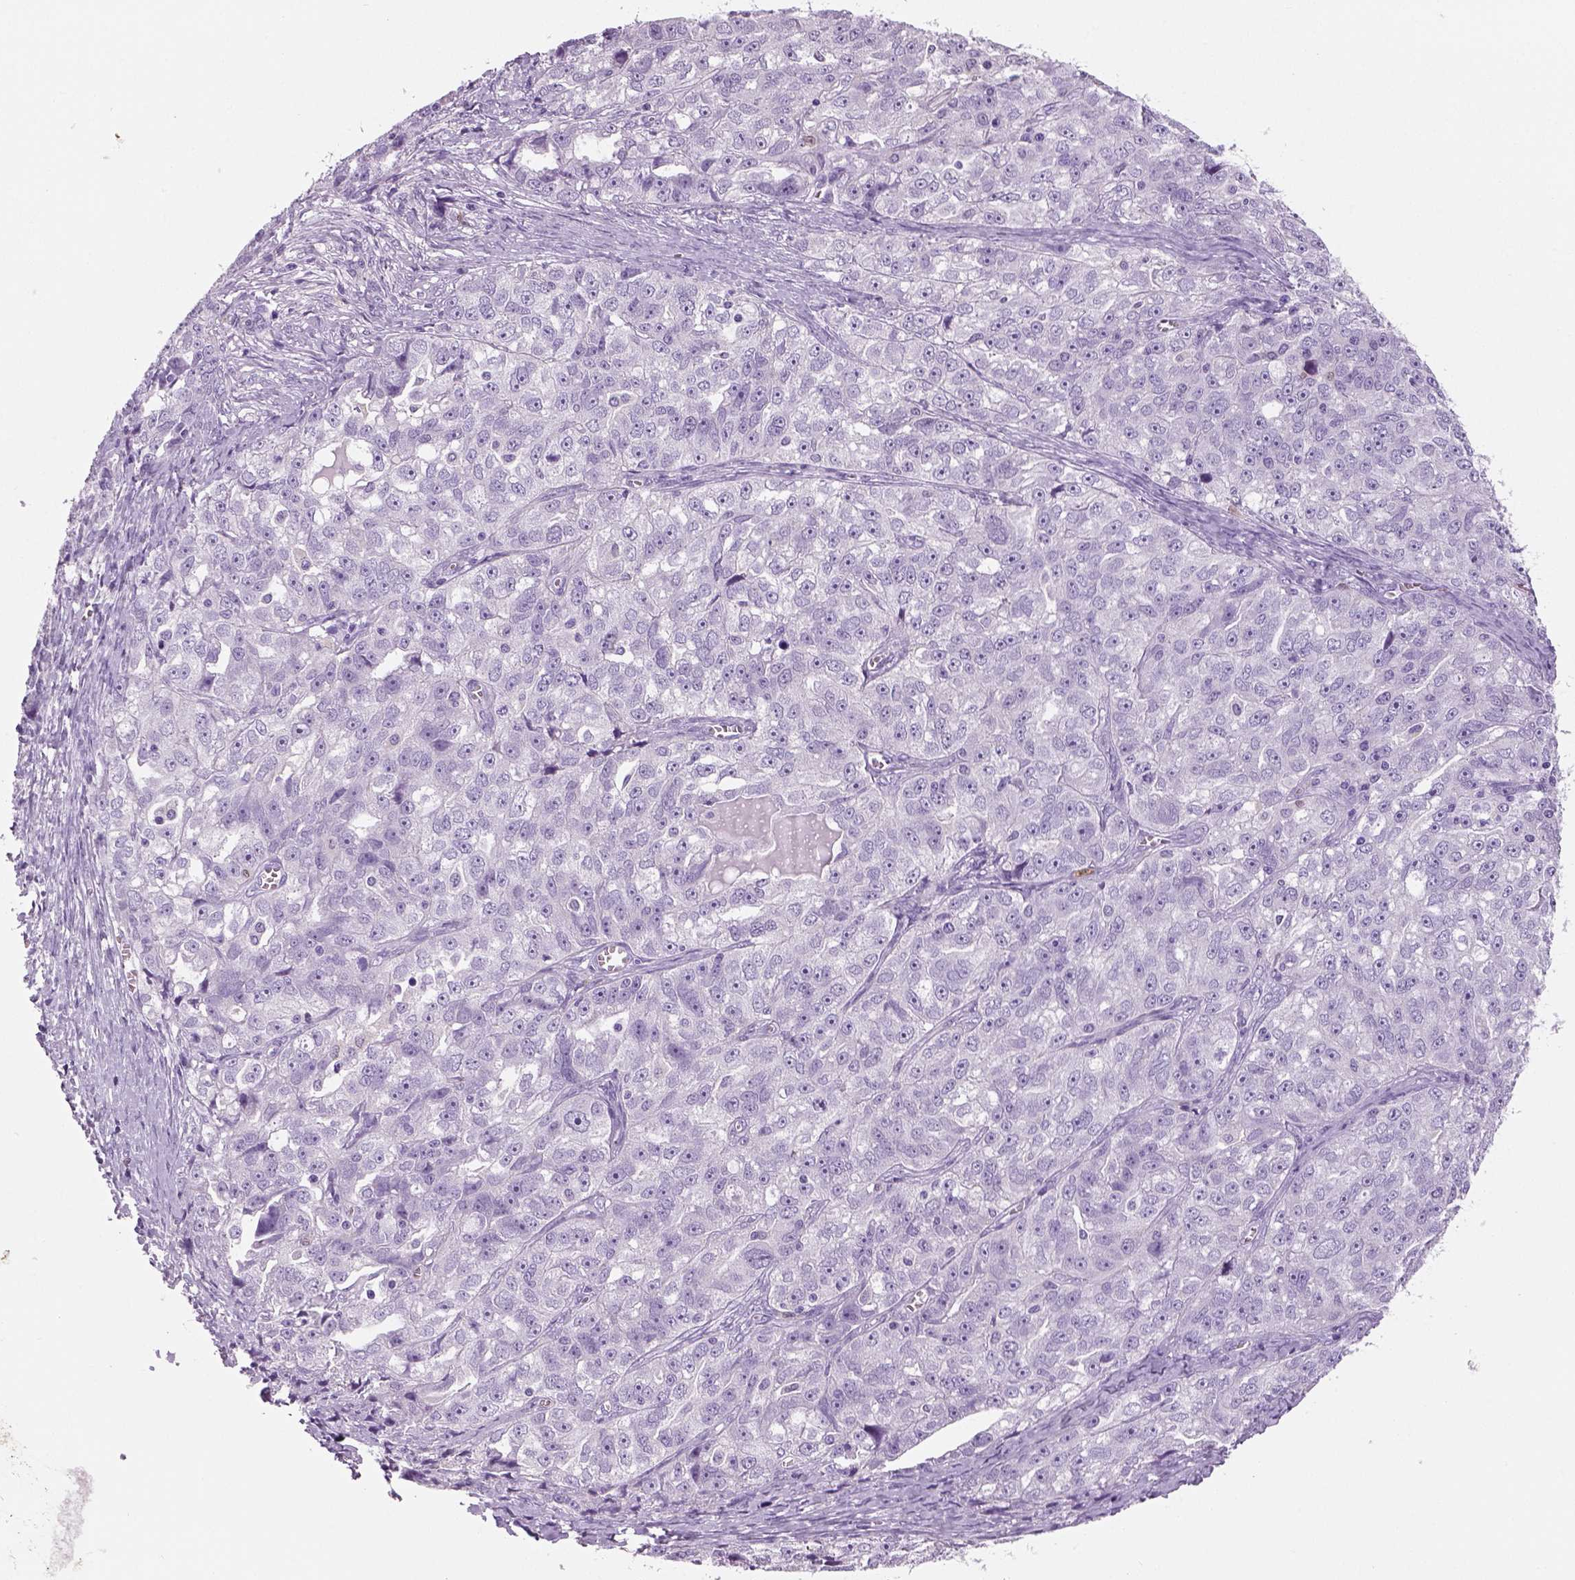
{"staining": {"intensity": "negative", "quantity": "none", "location": "none"}, "tissue": "ovarian cancer", "cell_type": "Tumor cells", "image_type": "cancer", "snomed": [{"axis": "morphology", "description": "Cystadenocarcinoma, serous, NOS"}, {"axis": "topography", "description": "Ovary"}], "caption": "DAB immunohistochemical staining of human serous cystadenocarcinoma (ovarian) reveals no significant staining in tumor cells.", "gene": "NECAB2", "patient": {"sex": "female", "age": 51}}